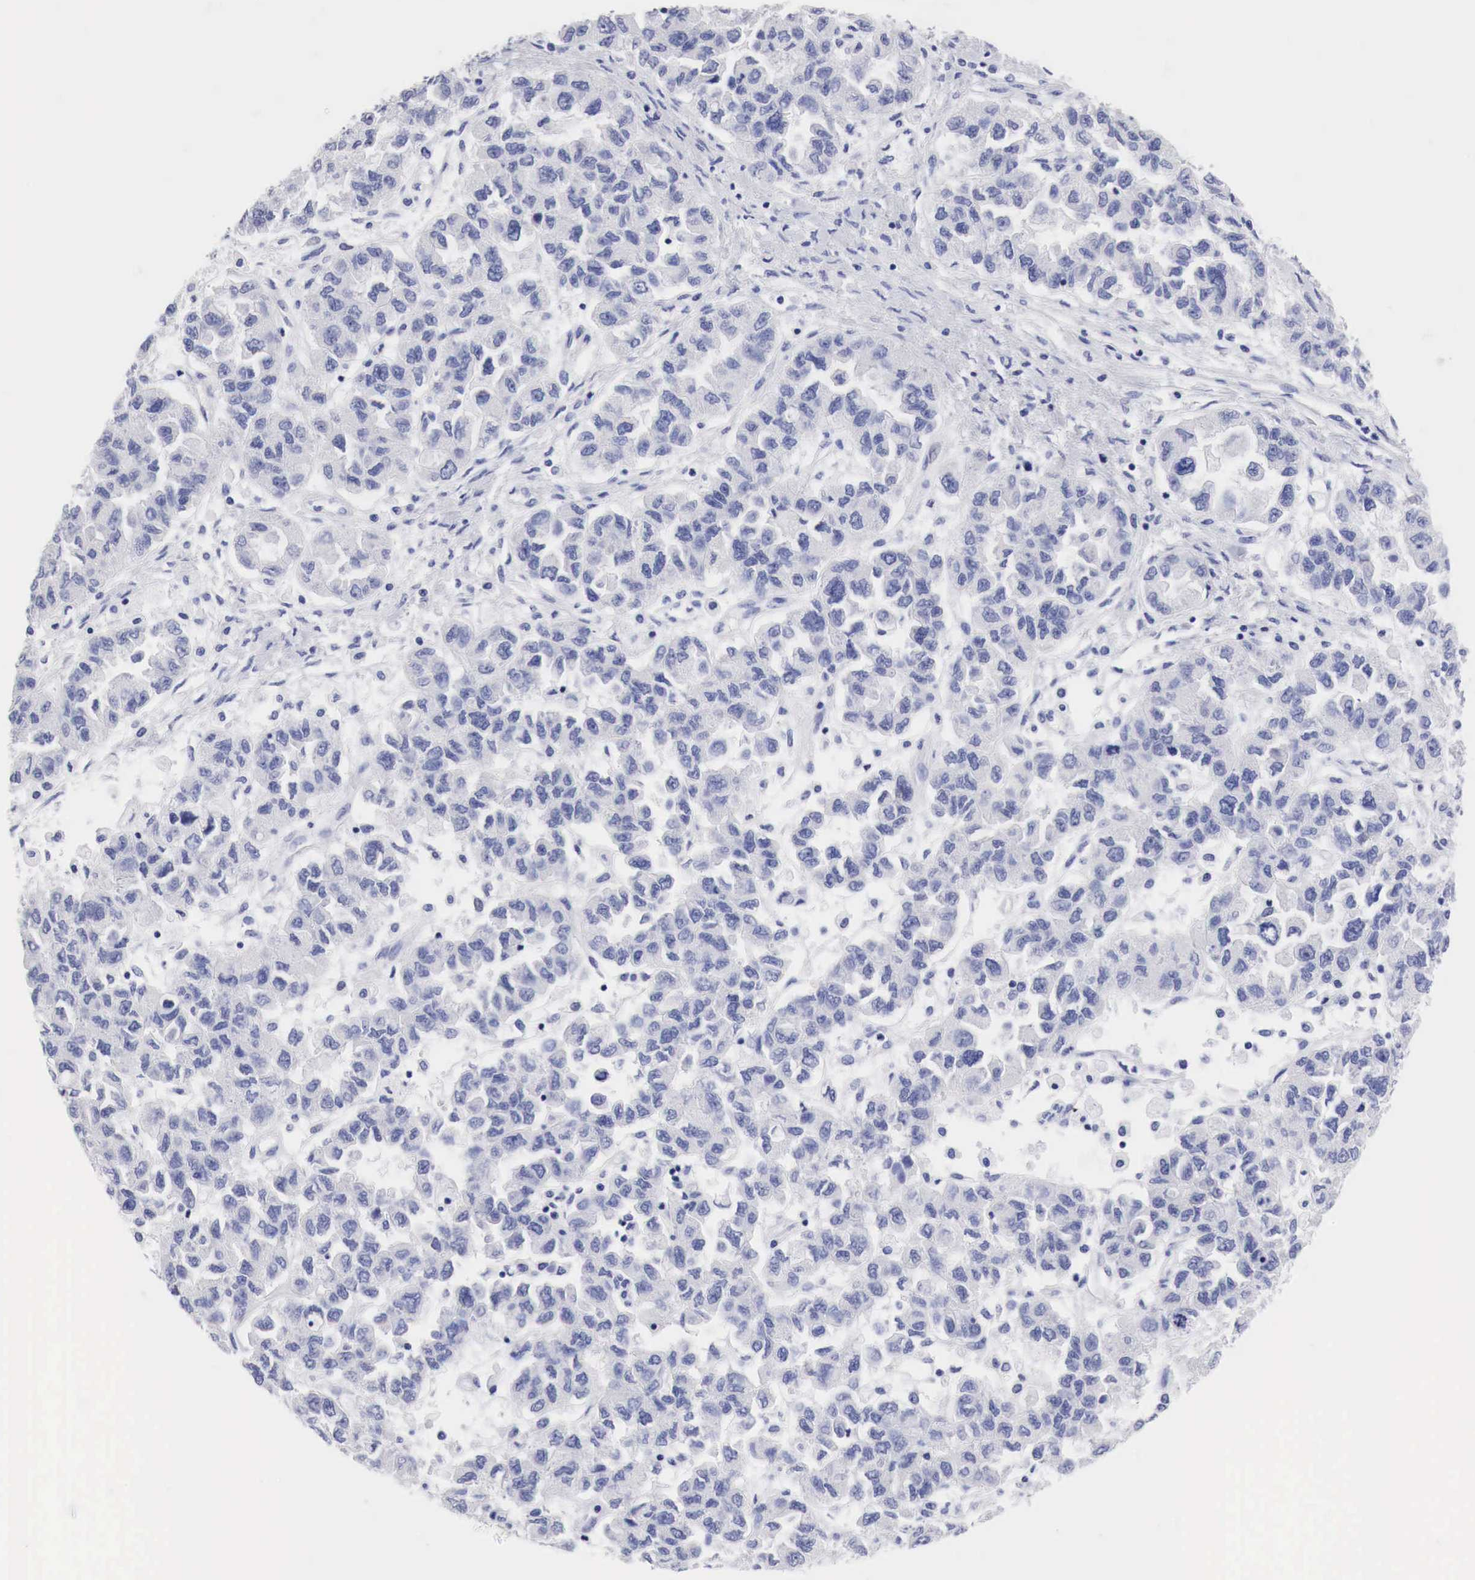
{"staining": {"intensity": "negative", "quantity": "none", "location": "none"}, "tissue": "ovarian cancer", "cell_type": "Tumor cells", "image_type": "cancer", "snomed": [{"axis": "morphology", "description": "Cystadenocarcinoma, serous, NOS"}, {"axis": "topography", "description": "Ovary"}], "caption": "Protein analysis of ovarian cancer (serous cystadenocarcinoma) demonstrates no significant positivity in tumor cells.", "gene": "TYR", "patient": {"sex": "female", "age": 84}}